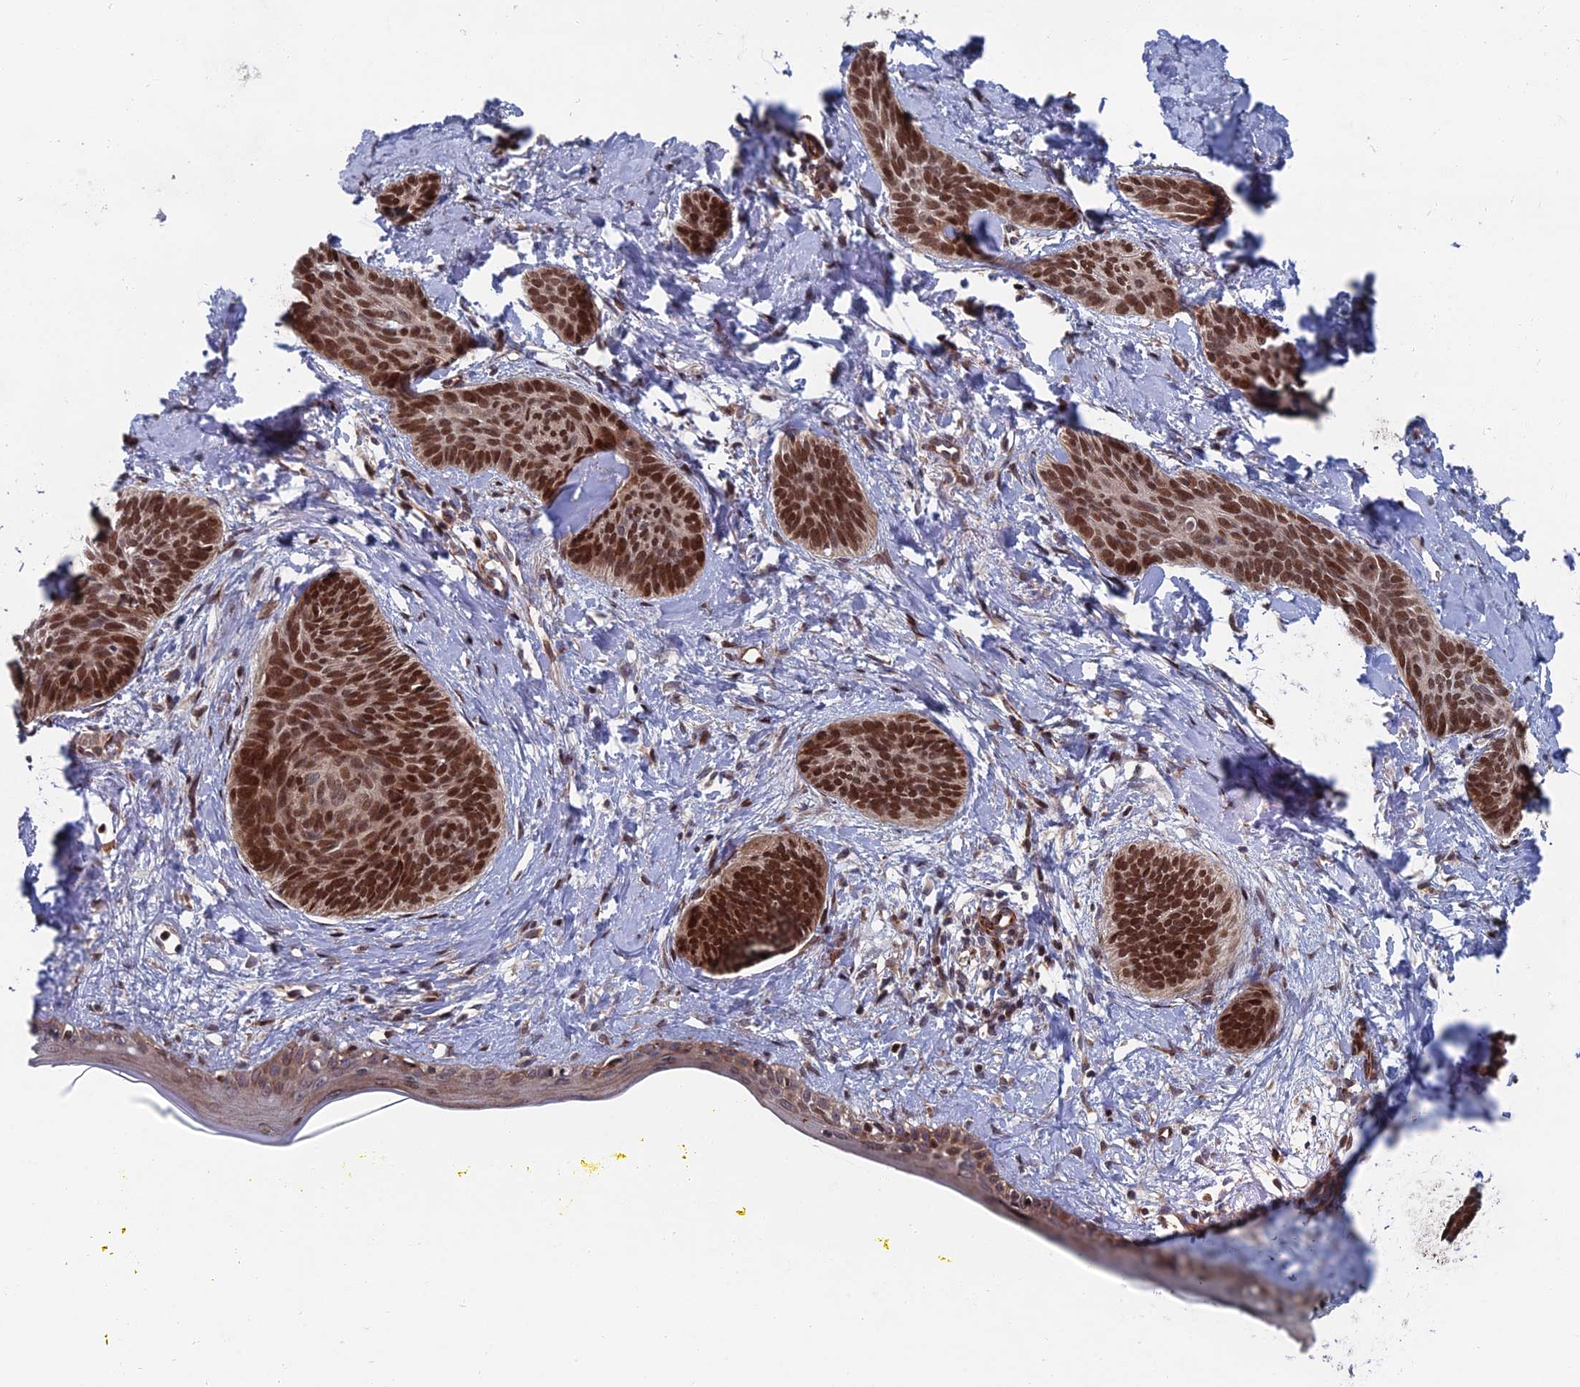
{"staining": {"intensity": "strong", "quantity": ">75%", "location": "nuclear"}, "tissue": "skin cancer", "cell_type": "Tumor cells", "image_type": "cancer", "snomed": [{"axis": "morphology", "description": "Basal cell carcinoma"}, {"axis": "topography", "description": "Skin"}], "caption": "IHC of human skin cancer (basal cell carcinoma) displays high levels of strong nuclear positivity in approximately >75% of tumor cells. (DAB = brown stain, brightfield microscopy at high magnification).", "gene": "GTF2IRD1", "patient": {"sex": "female", "age": 81}}